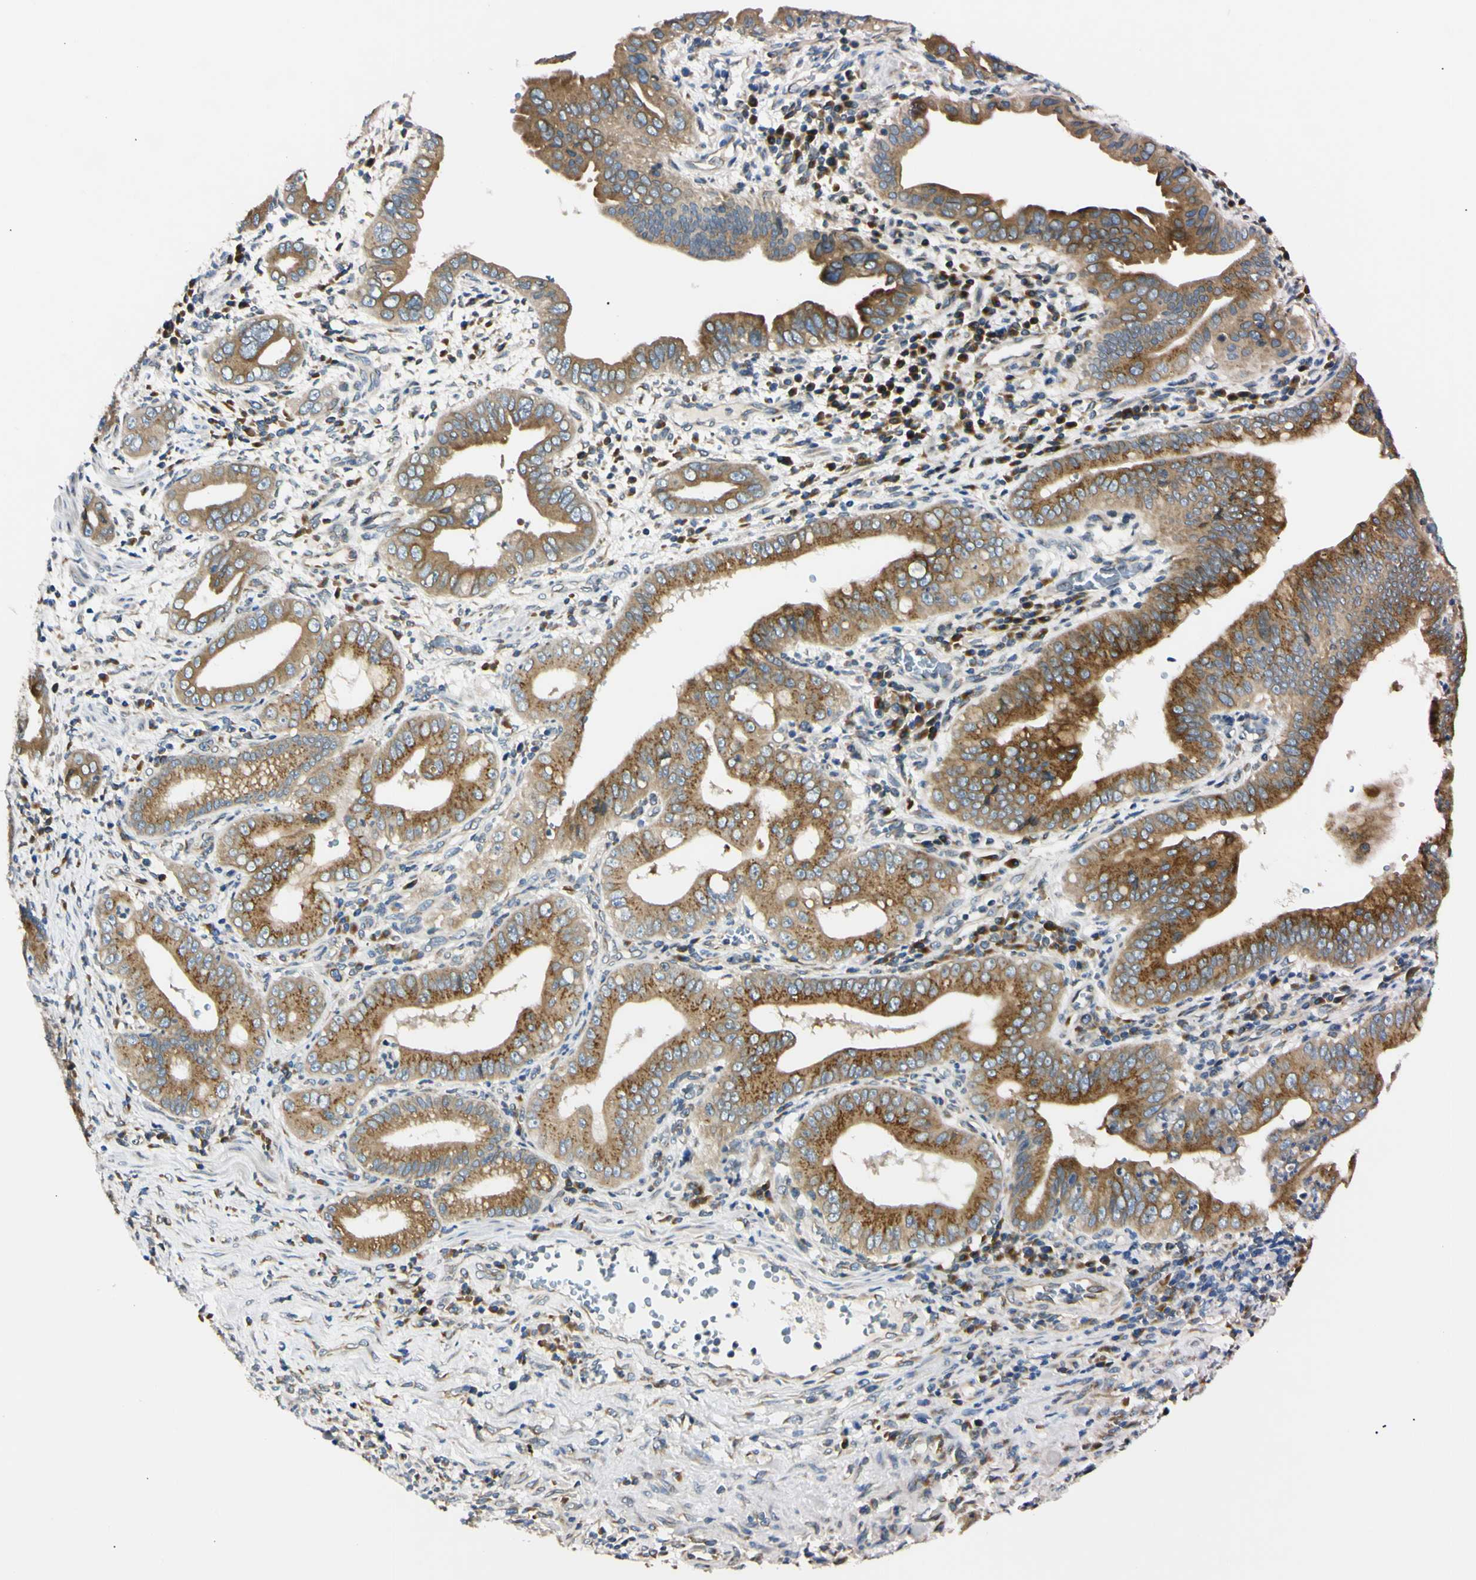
{"staining": {"intensity": "moderate", "quantity": ">75%", "location": "cytoplasmic/membranous"}, "tissue": "pancreatic cancer", "cell_type": "Tumor cells", "image_type": "cancer", "snomed": [{"axis": "morphology", "description": "Normal tissue, NOS"}, {"axis": "topography", "description": "Lymph node"}], "caption": "High-power microscopy captured an IHC photomicrograph of pancreatic cancer, revealing moderate cytoplasmic/membranous expression in about >75% of tumor cells. The protein of interest is shown in brown color, while the nuclei are stained blue.", "gene": "IER3IP1", "patient": {"sex": "male", "age": 50}}